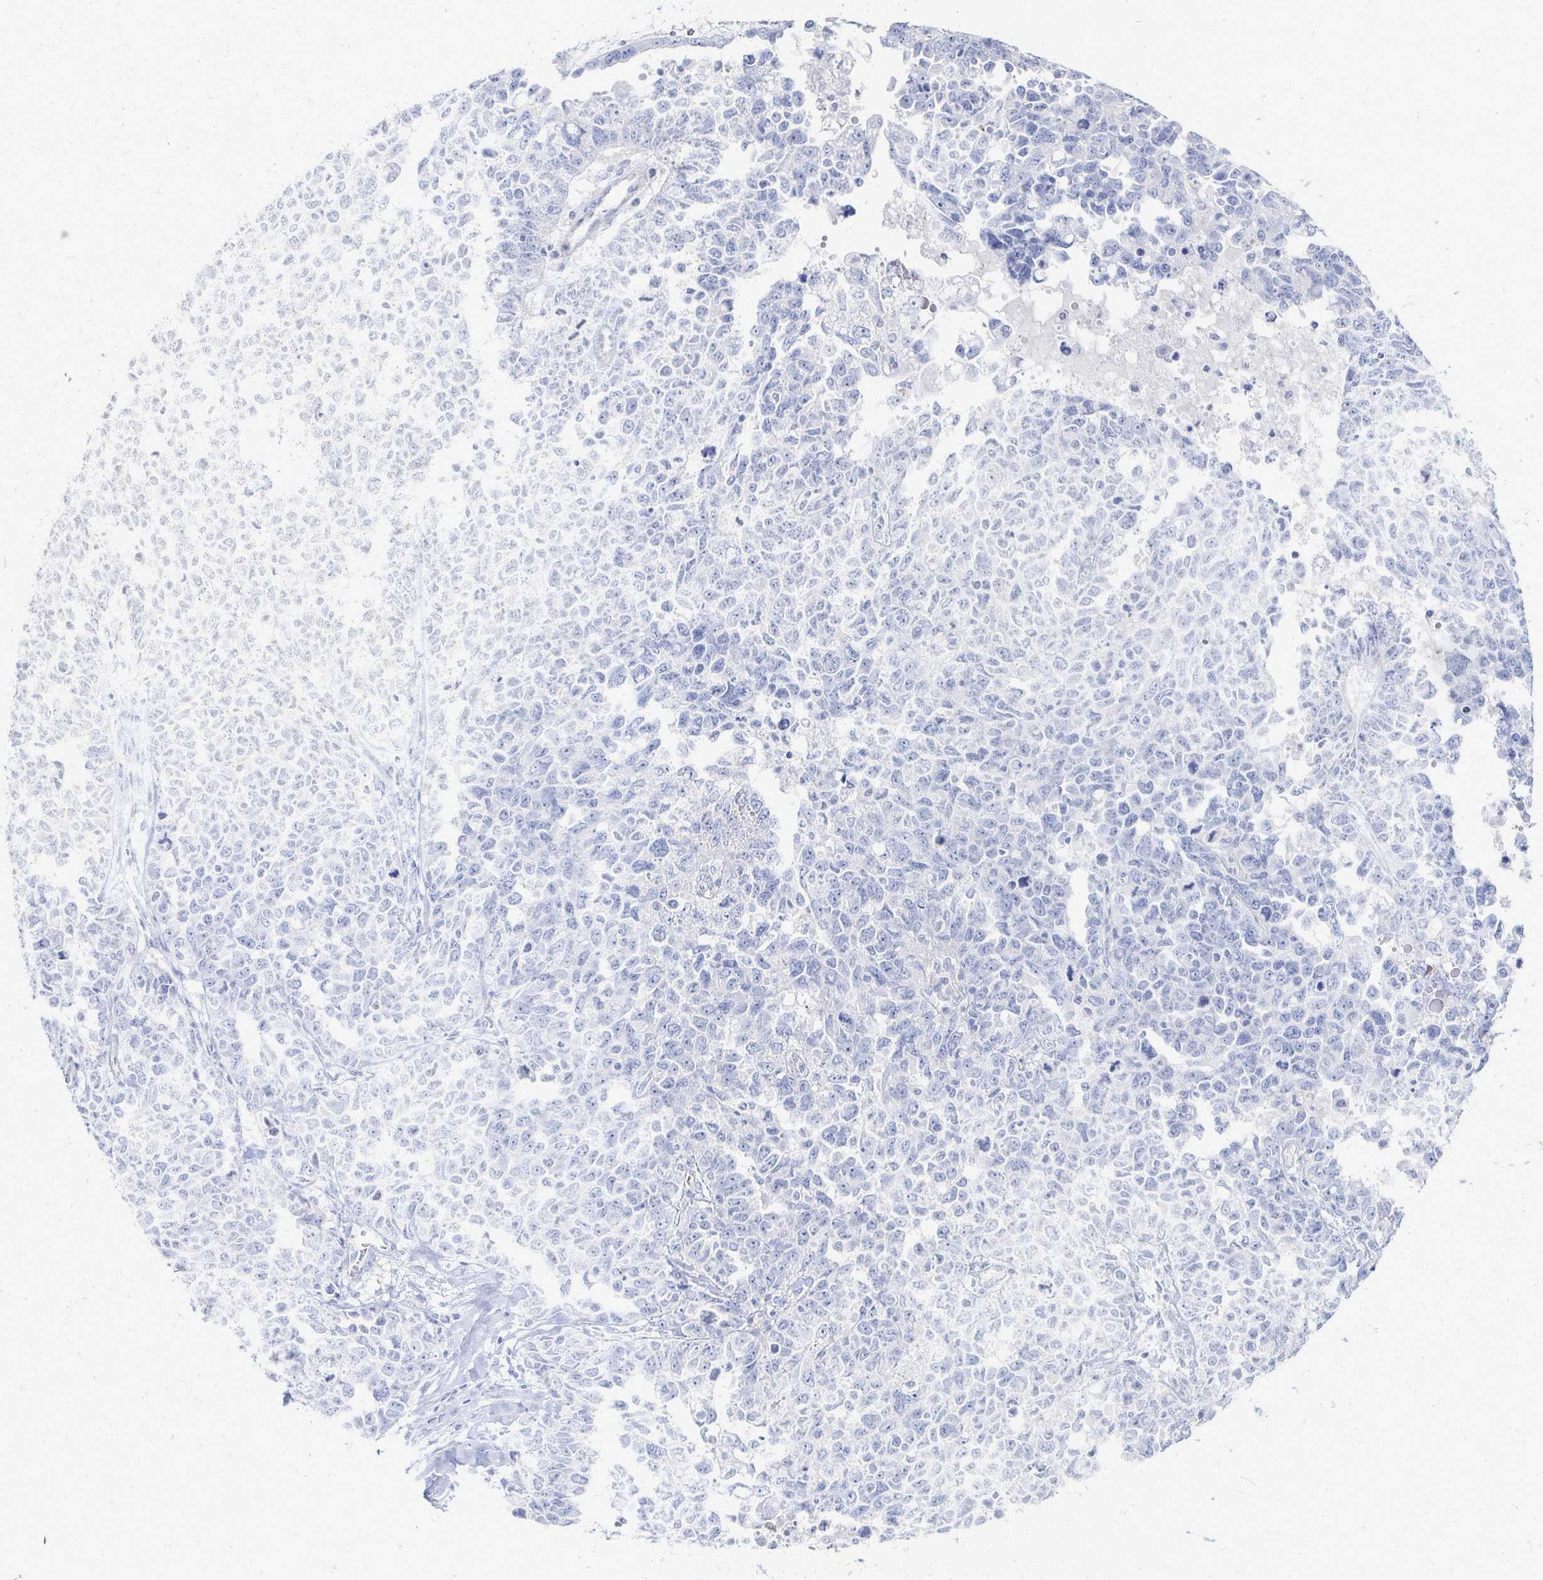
{"staining": {"intensity": "negative", "quantity": "none", "location": "none"}, "tissue": "ovarian cancer", "cell_type": "Tumor cells", "image_type": "cancer", "snomed": [{"axis": "morphology", "description": "Cystadenocarcinoma, serous, NOS"}, {"axis": "topography", "description": "Ovary"}], "caption": "Immunohistochemistry image of human ovarian cancer stained for a protein (brown), which demonstrates no expression in tumor cells.", "gene": "PRR20A", "patient": {"sex": "female", "age": 69}}